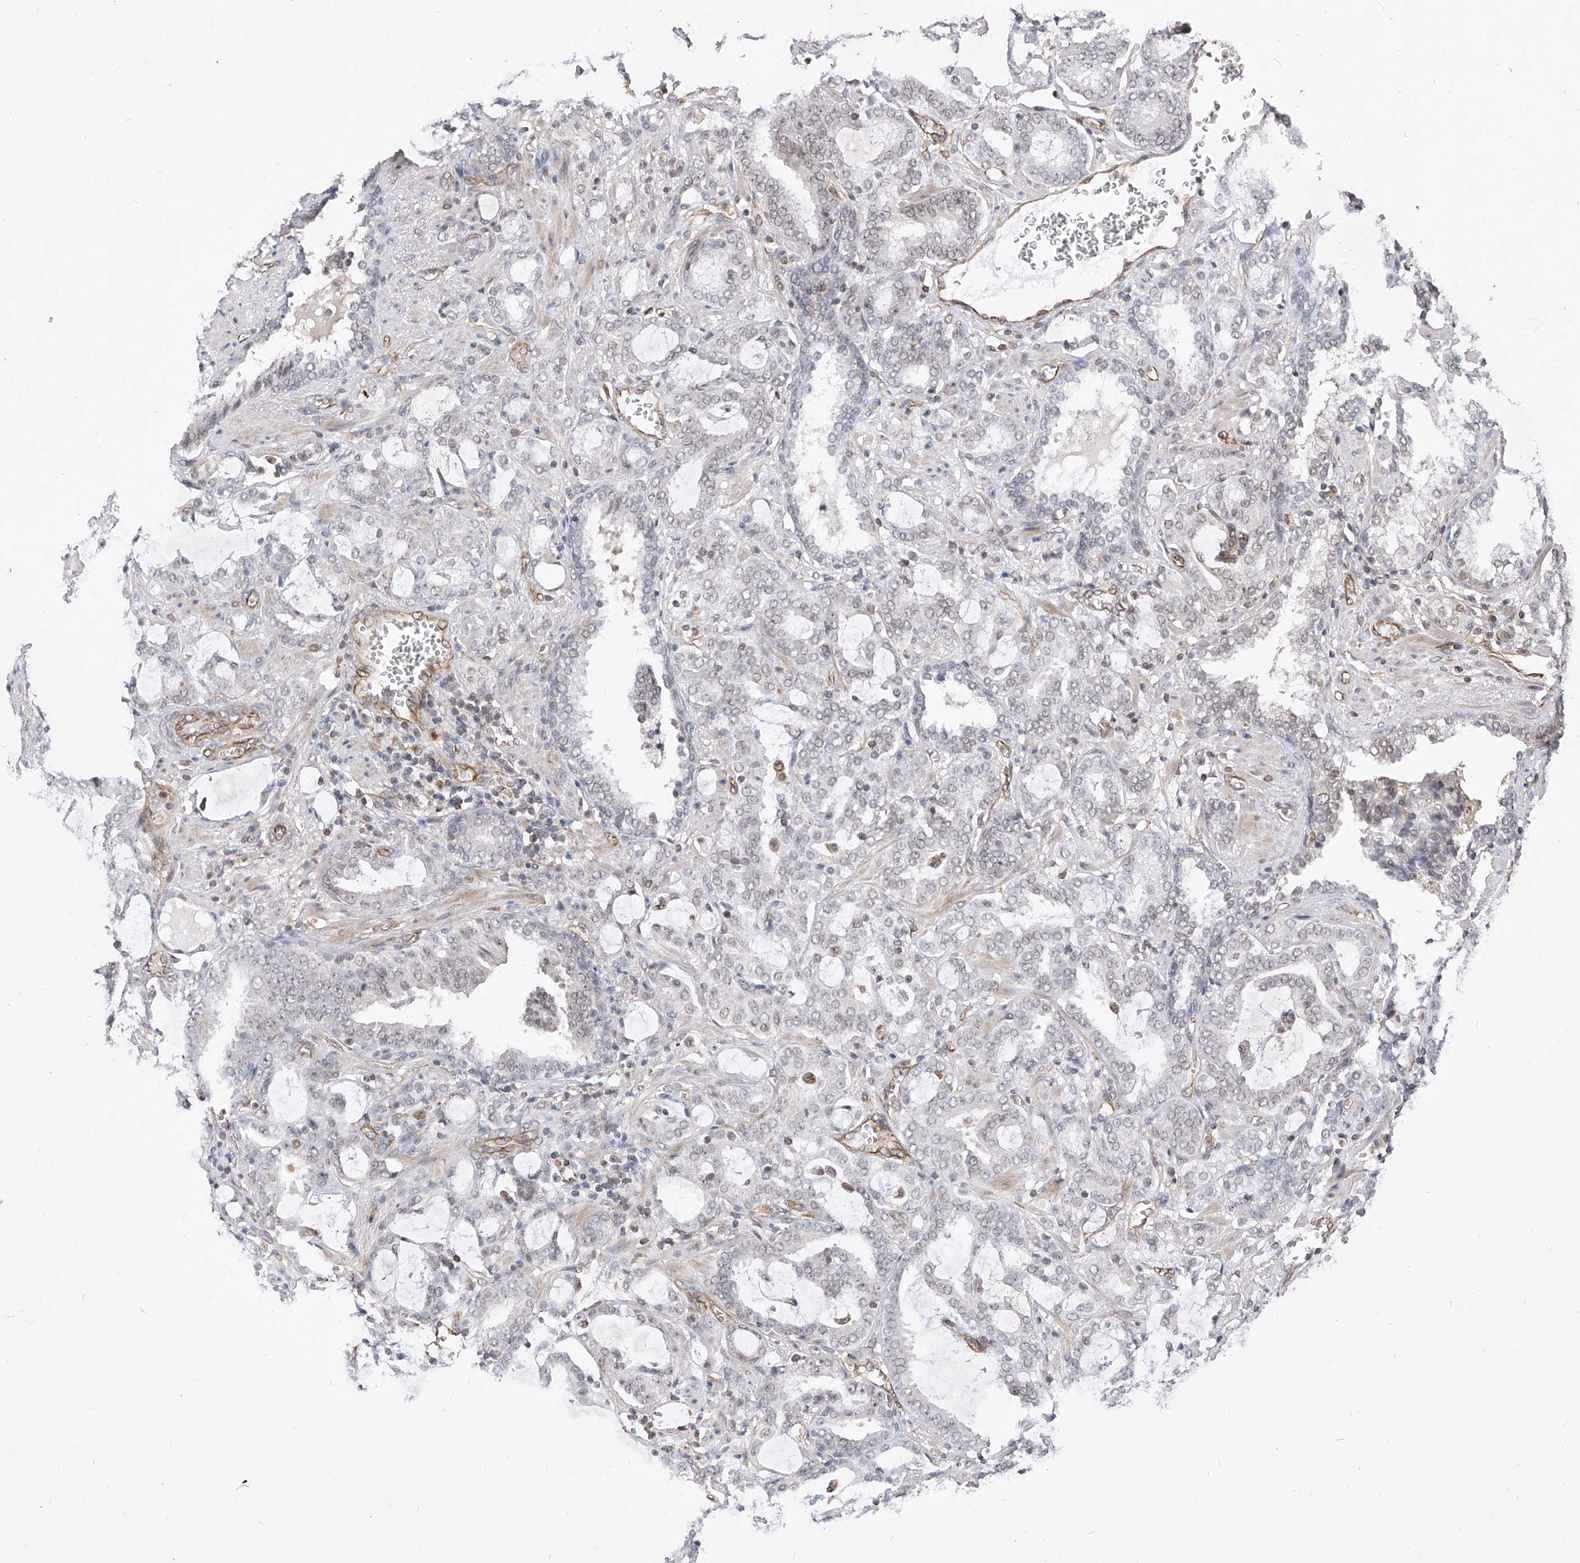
{"staining": {"intensity": "weak", "quantity": "<25%", "location": "nuclear"}, "tissue": "prostate cancer", "cell_type": "Tumor cells", "image_type": "cancer", "snomed": [{"axis": "morphology", "description": "Adenocarcinoma, High grade"}, {"axis": "topography", "description": "Prostate and seminal vesicle, NOS"}], "caption": "A high-resolution photomicrograph shows IHC staining of prostate cancer, which exhibits no significant expression in tumor cells. (DAB (3,3'-diaminobenzidine) immunohistochemistry visualized using brightfield microscopy, high magnification).", "gene": "AMD1", "patient": {"sex": "male", "age": 67}}